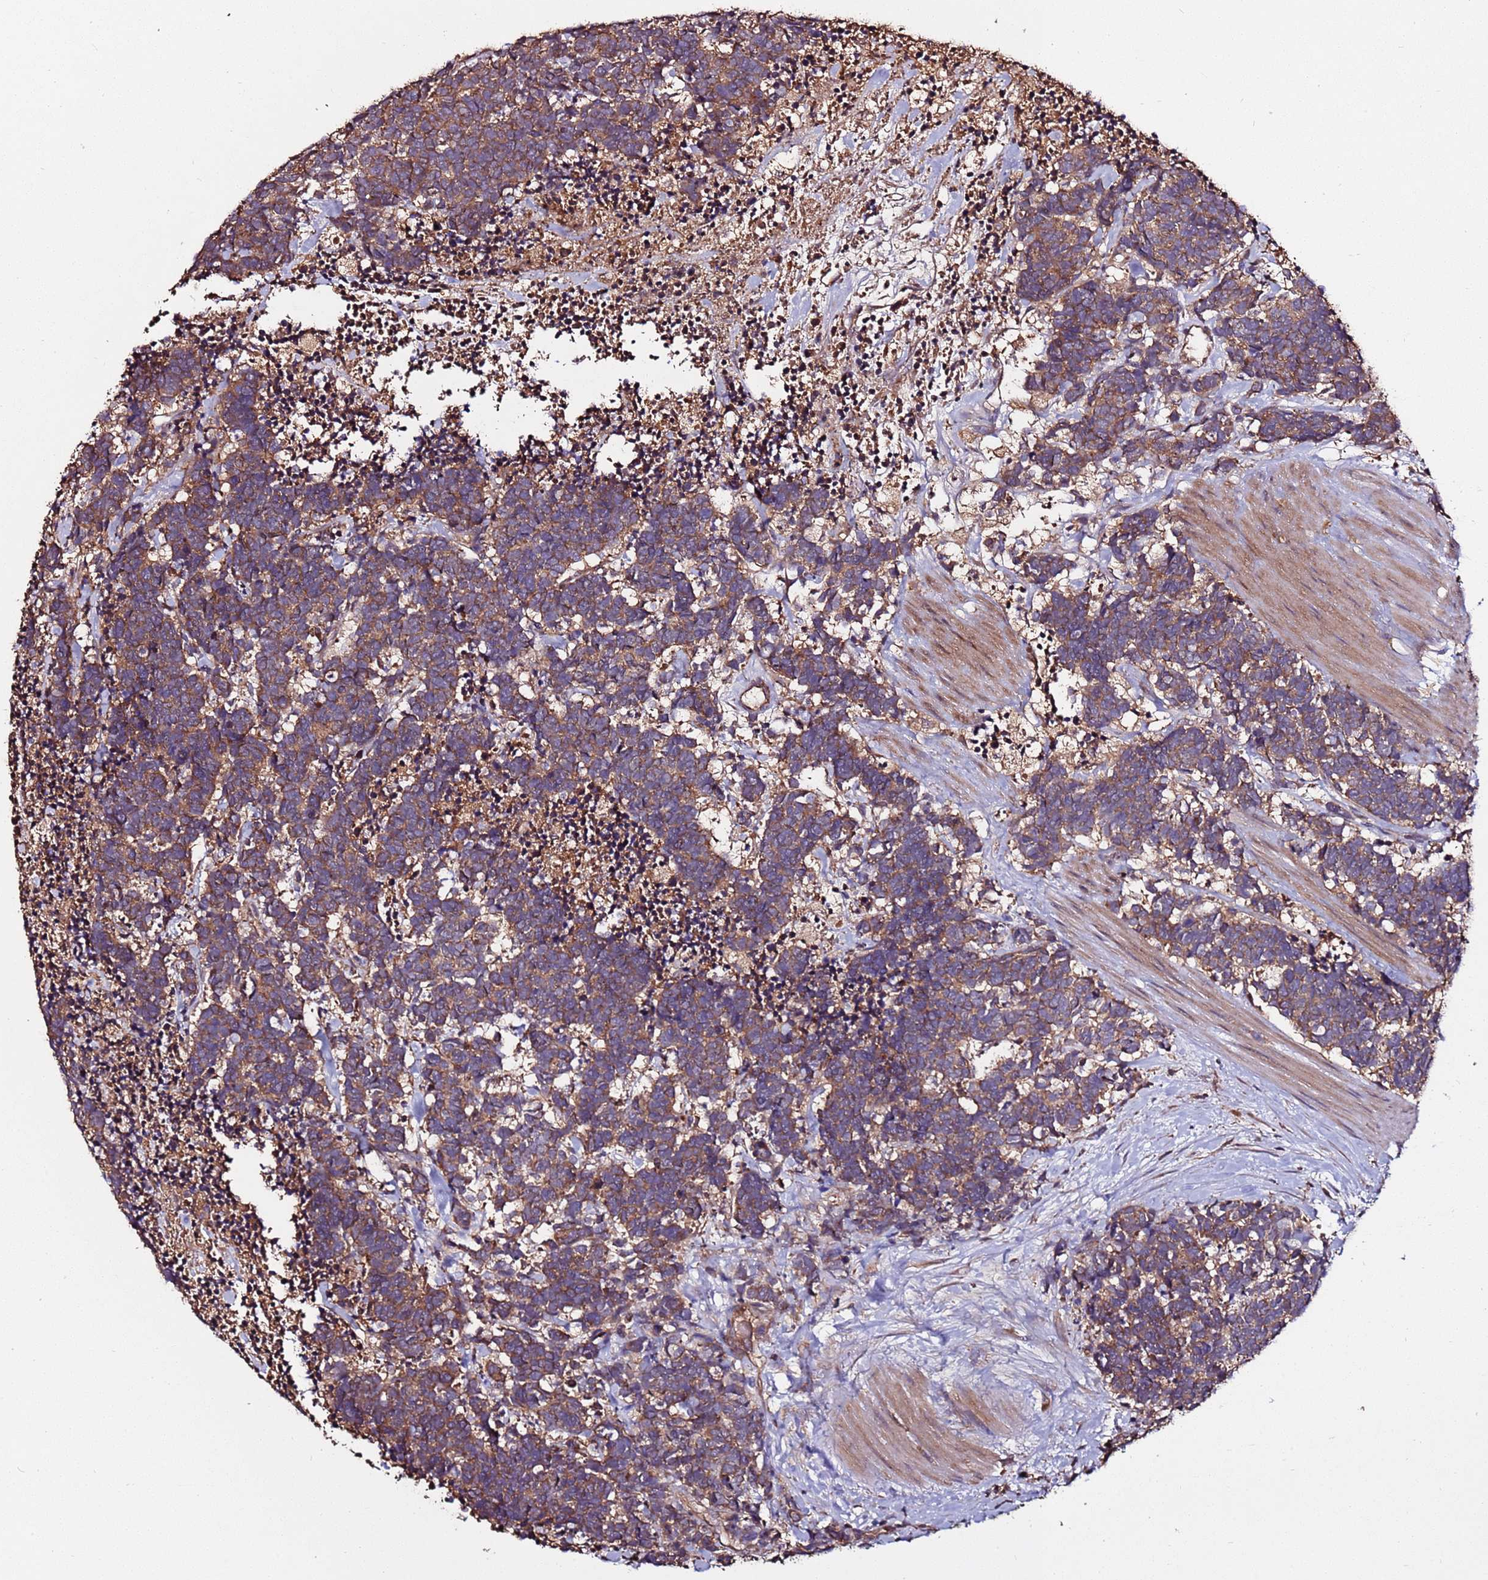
{"staining": {"intensity": "moderate", "quantity": ">75%", "location": "cytoplasmic/membranous"}, "tissue": "carcinoid", "cell_type": "Tumor cells", "image_type": "cancer", "snomed": [{"axis": "morphology", "description": "Carcinoma, NOS"}, {"axis": "morphology", "description": "Carcinoid, malignant, NOS"}, {"axis": "topography", "description": "Prostate"}], "caption": "Carcinoma tissue shows moderate cytoplasmic/membranous positivity in approximately >75% of tumor cells, visualized by immunohistochemistry.", "gene": "RPS15A", "patient": {"sex": "male", "age": 57}}